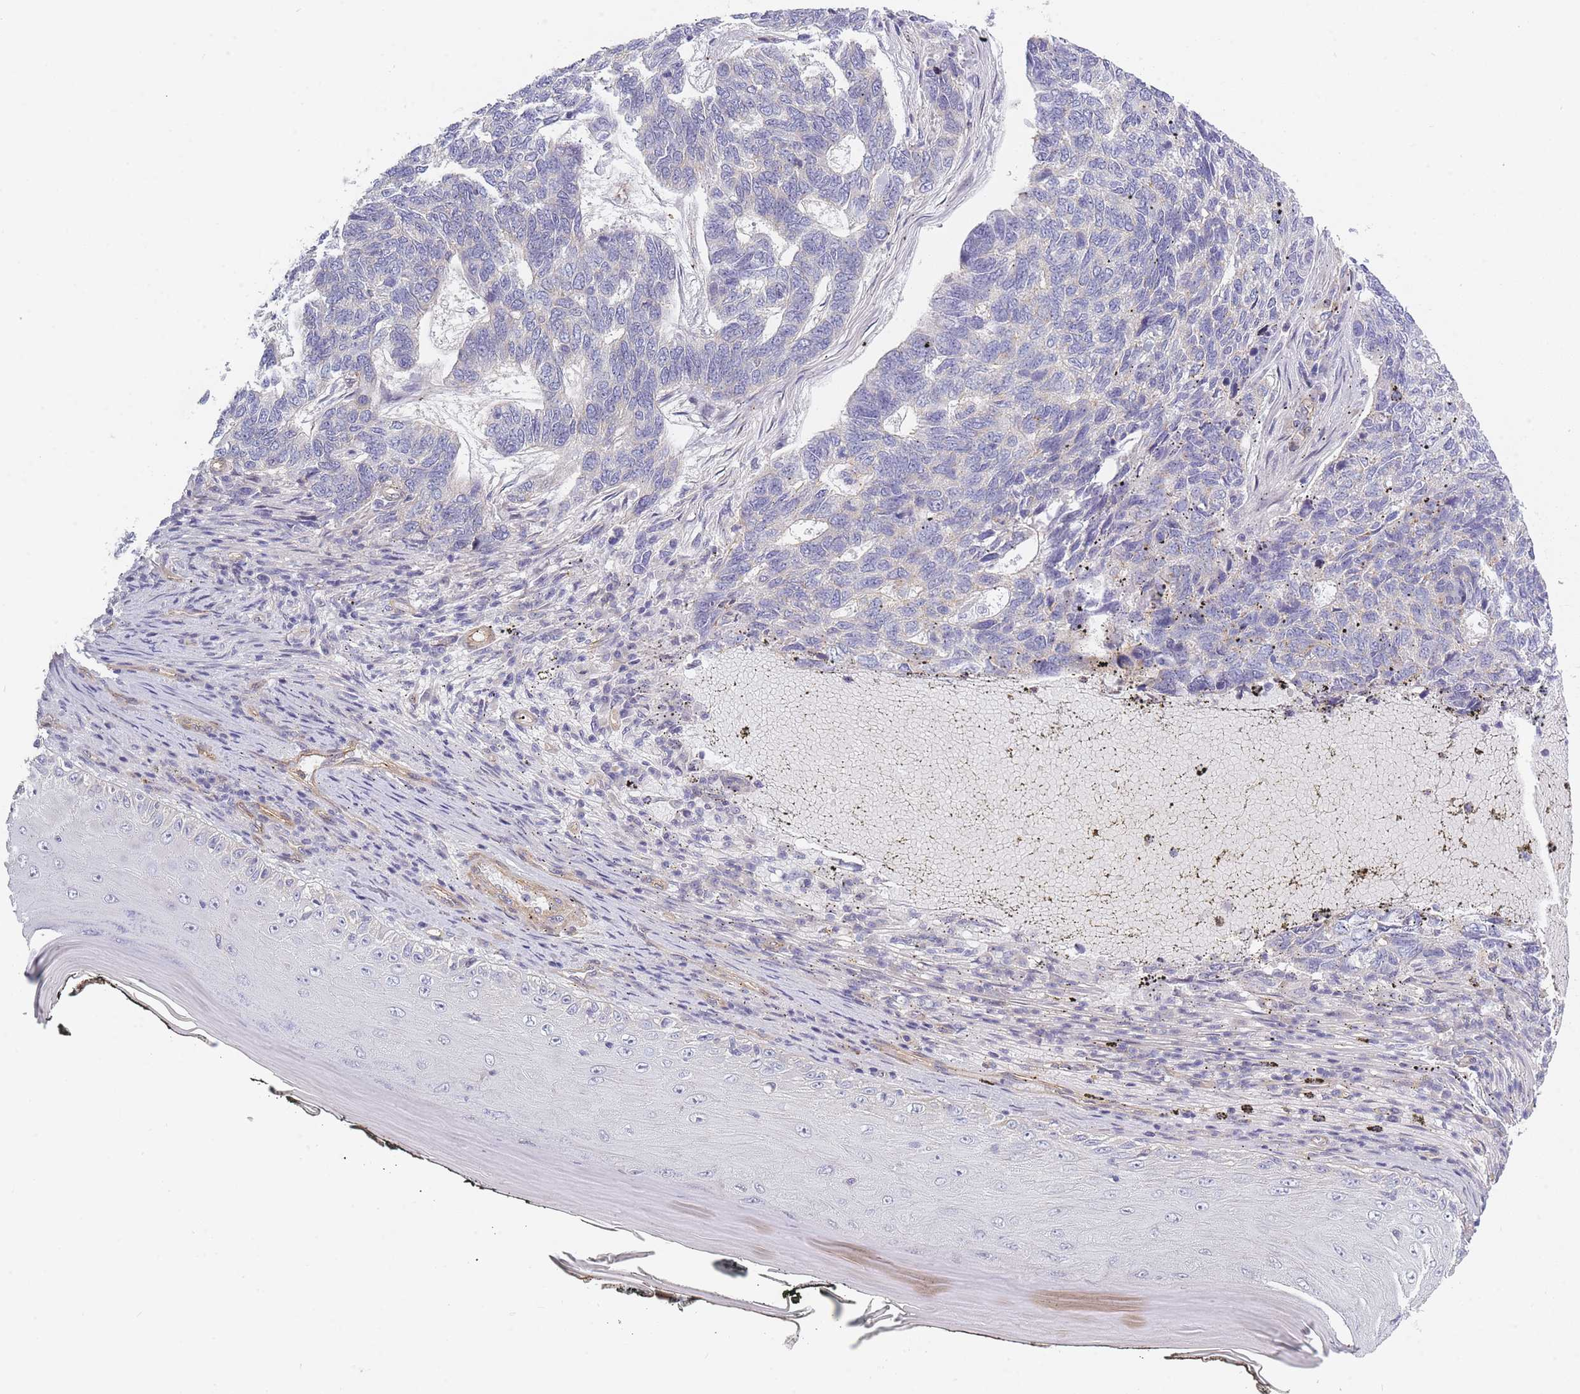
{"staining": {"intensity": "negative", "quantity": "none", "location": "none"}, "tissue": "skin cancer", "cell_type": "Tumor cells", "image_type": "cancer", "snomed": [{"axis": "morphology", "description": "Basal cell carcinoma"}, {"axis": "topography", "description": "Skin"}], "caption": "High power microscopy histopathology image of an immunohistochemistry (IHC) image of basal cell carcinoma (skin), revealing no significant expression in tumor cells.", "gene": "SLC7A6", "patient": {"sex": "female", "age": 65}}